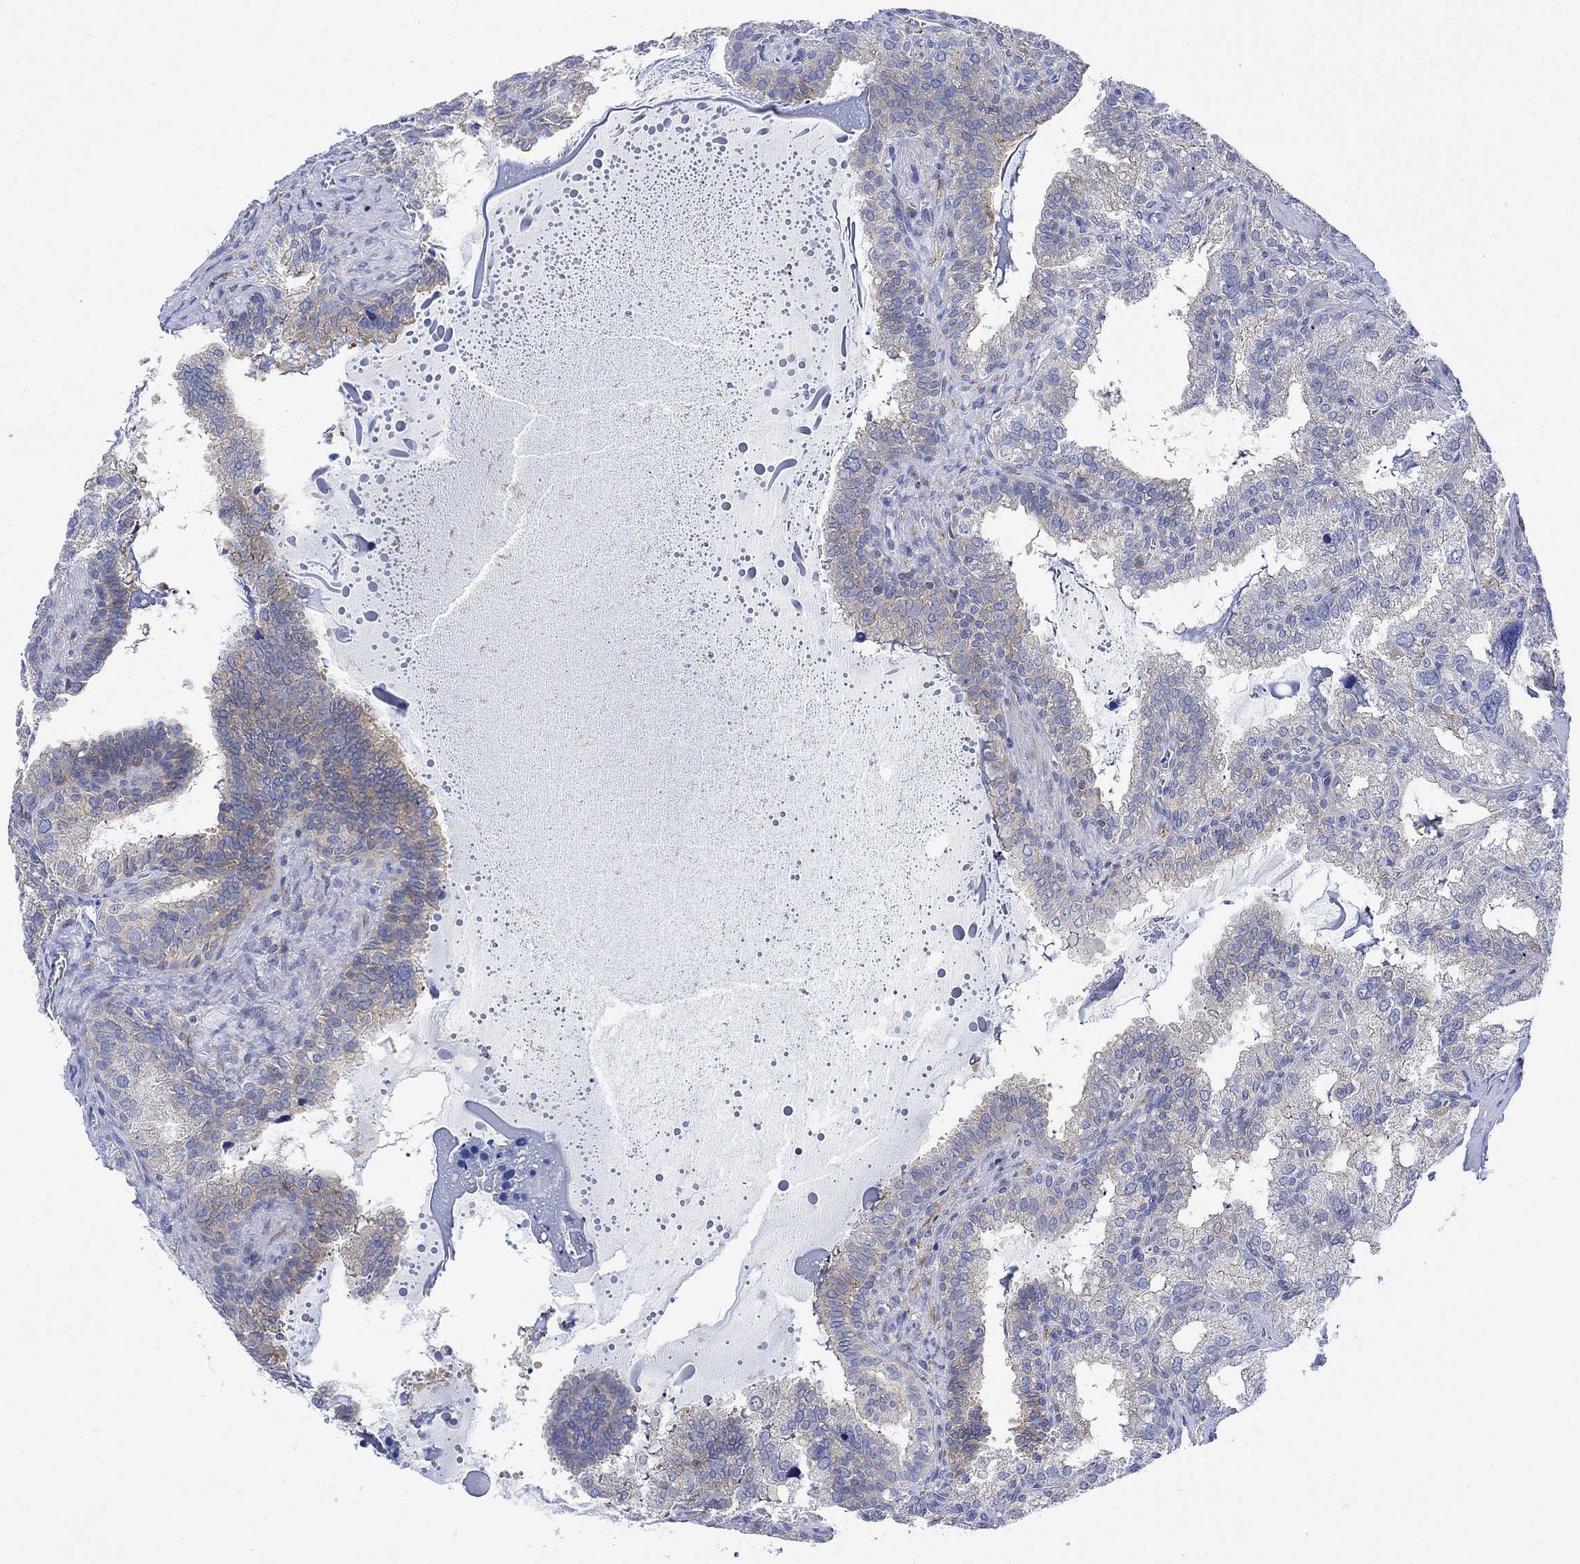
{"staining": {"intensity": "weak", "quantity": "<25%", "location": "cytoplasmic/membranous"}, "tissue": "seminal vesicle", "cell_type": "Glandular cells", "image_type": "normal", "snomed": [{"axis": "morphology", "description": "Normal tissue, NOS"}, {"axis": "topography", "description": "Seminal veicle"}], "caption": "Unremarkable seminal vesicle was stained to show a protein in brown. There is no significant positivity in glandular cells.", "gene": "ARSK", "patient": {"sex": "male", "age": 57}}